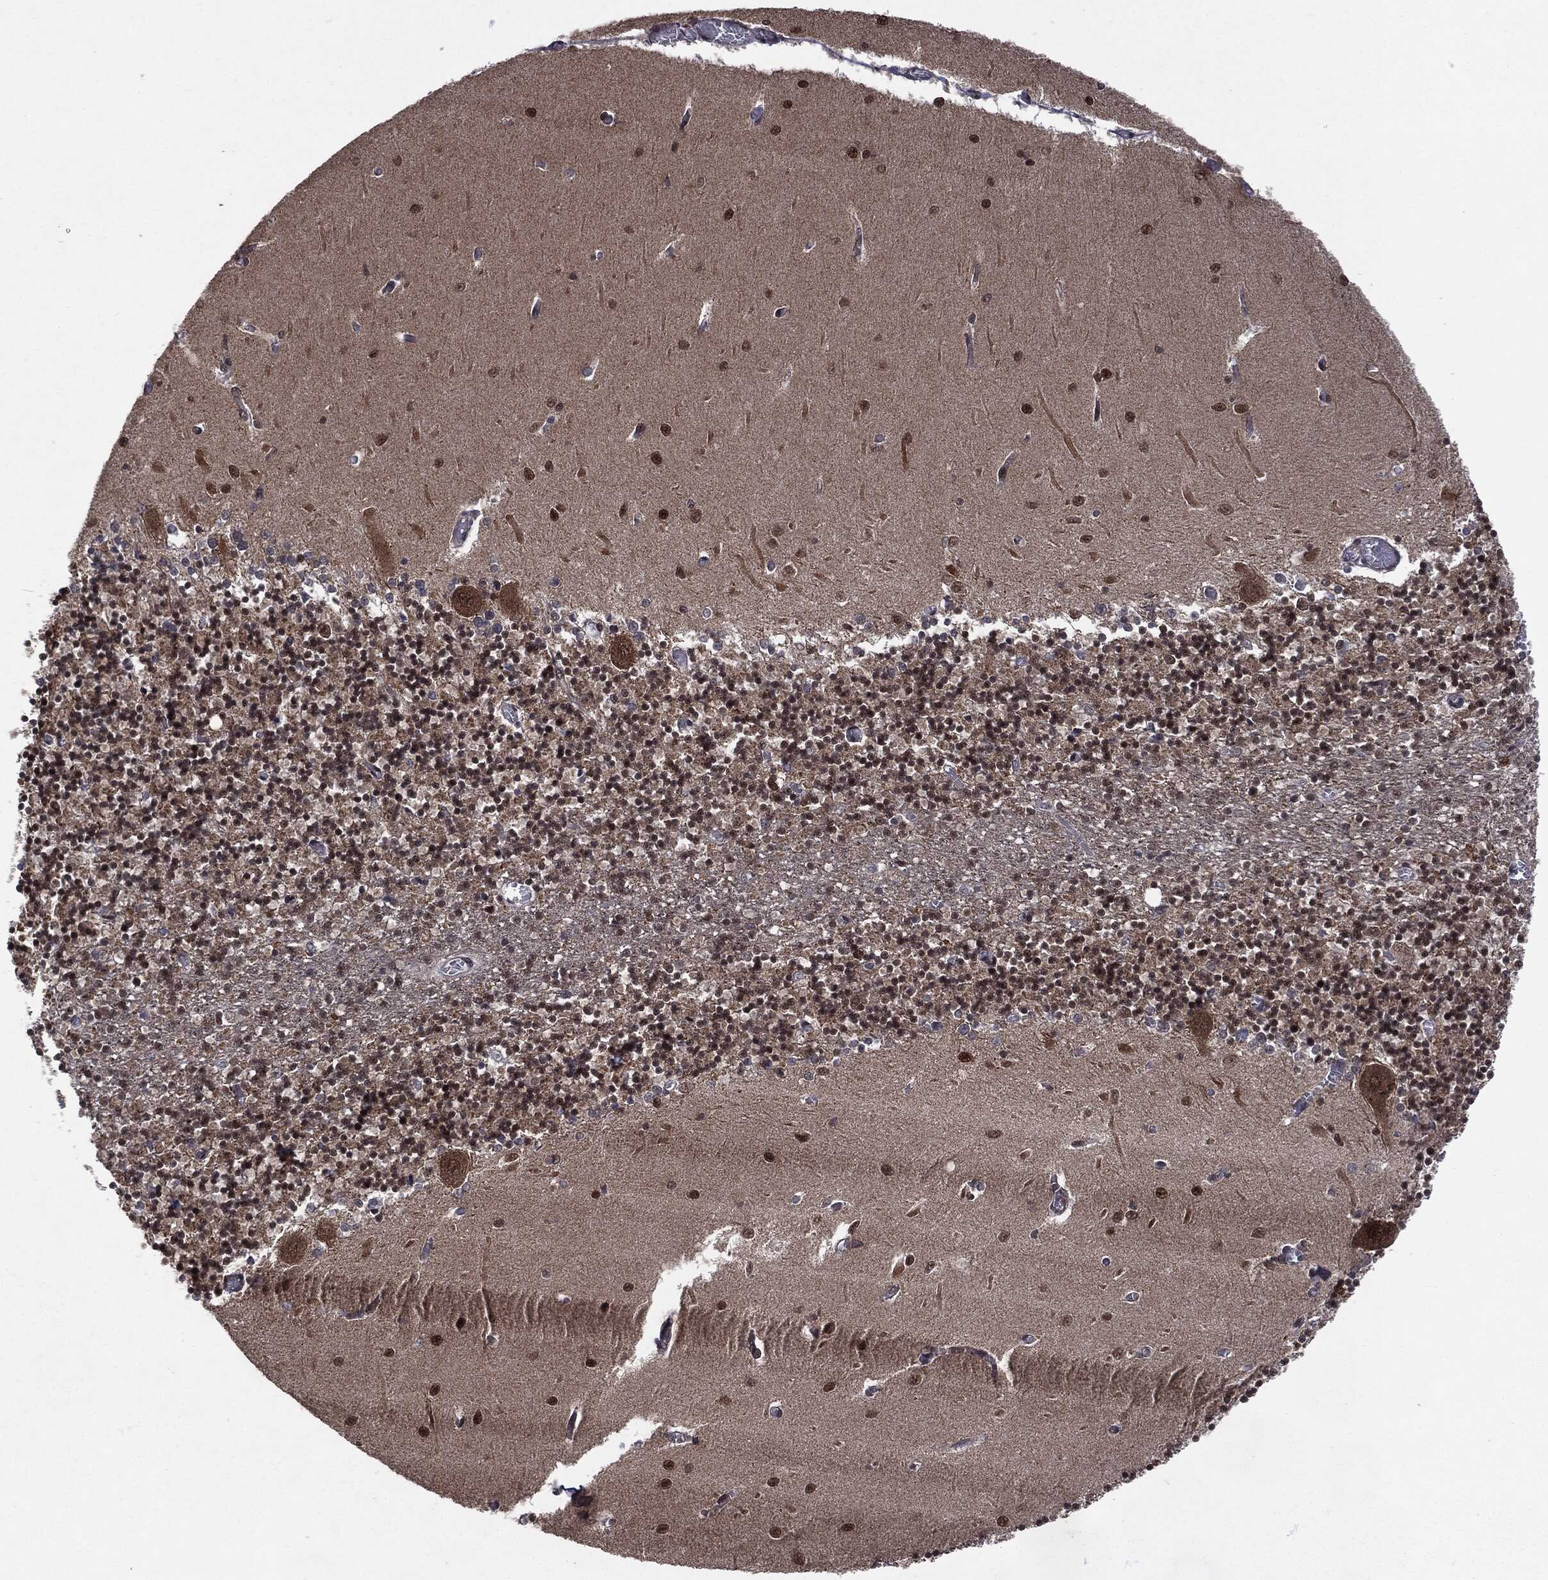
{"staining": {"intensity": "moderate", "quantity": "<25%", "location": "nuclear"}, "tissue": "cerebellum", "cell_type": "Cells in granular layer", "image_type": "normal", "snomed": [{"axis": "morphology", "description": "Normal tissue, NOS"}, {"axis": "topography", "description": "Cerebellum"}], "caption": "Immunohistochemistry (IHC) image of benign human cerebellum stained for a protein (brown), which shows low levels of moderate nuclear staining in about <25% of cells in granular layer.", "gene": "PTPA", "patient": {"sex": "female", "age": 64}}